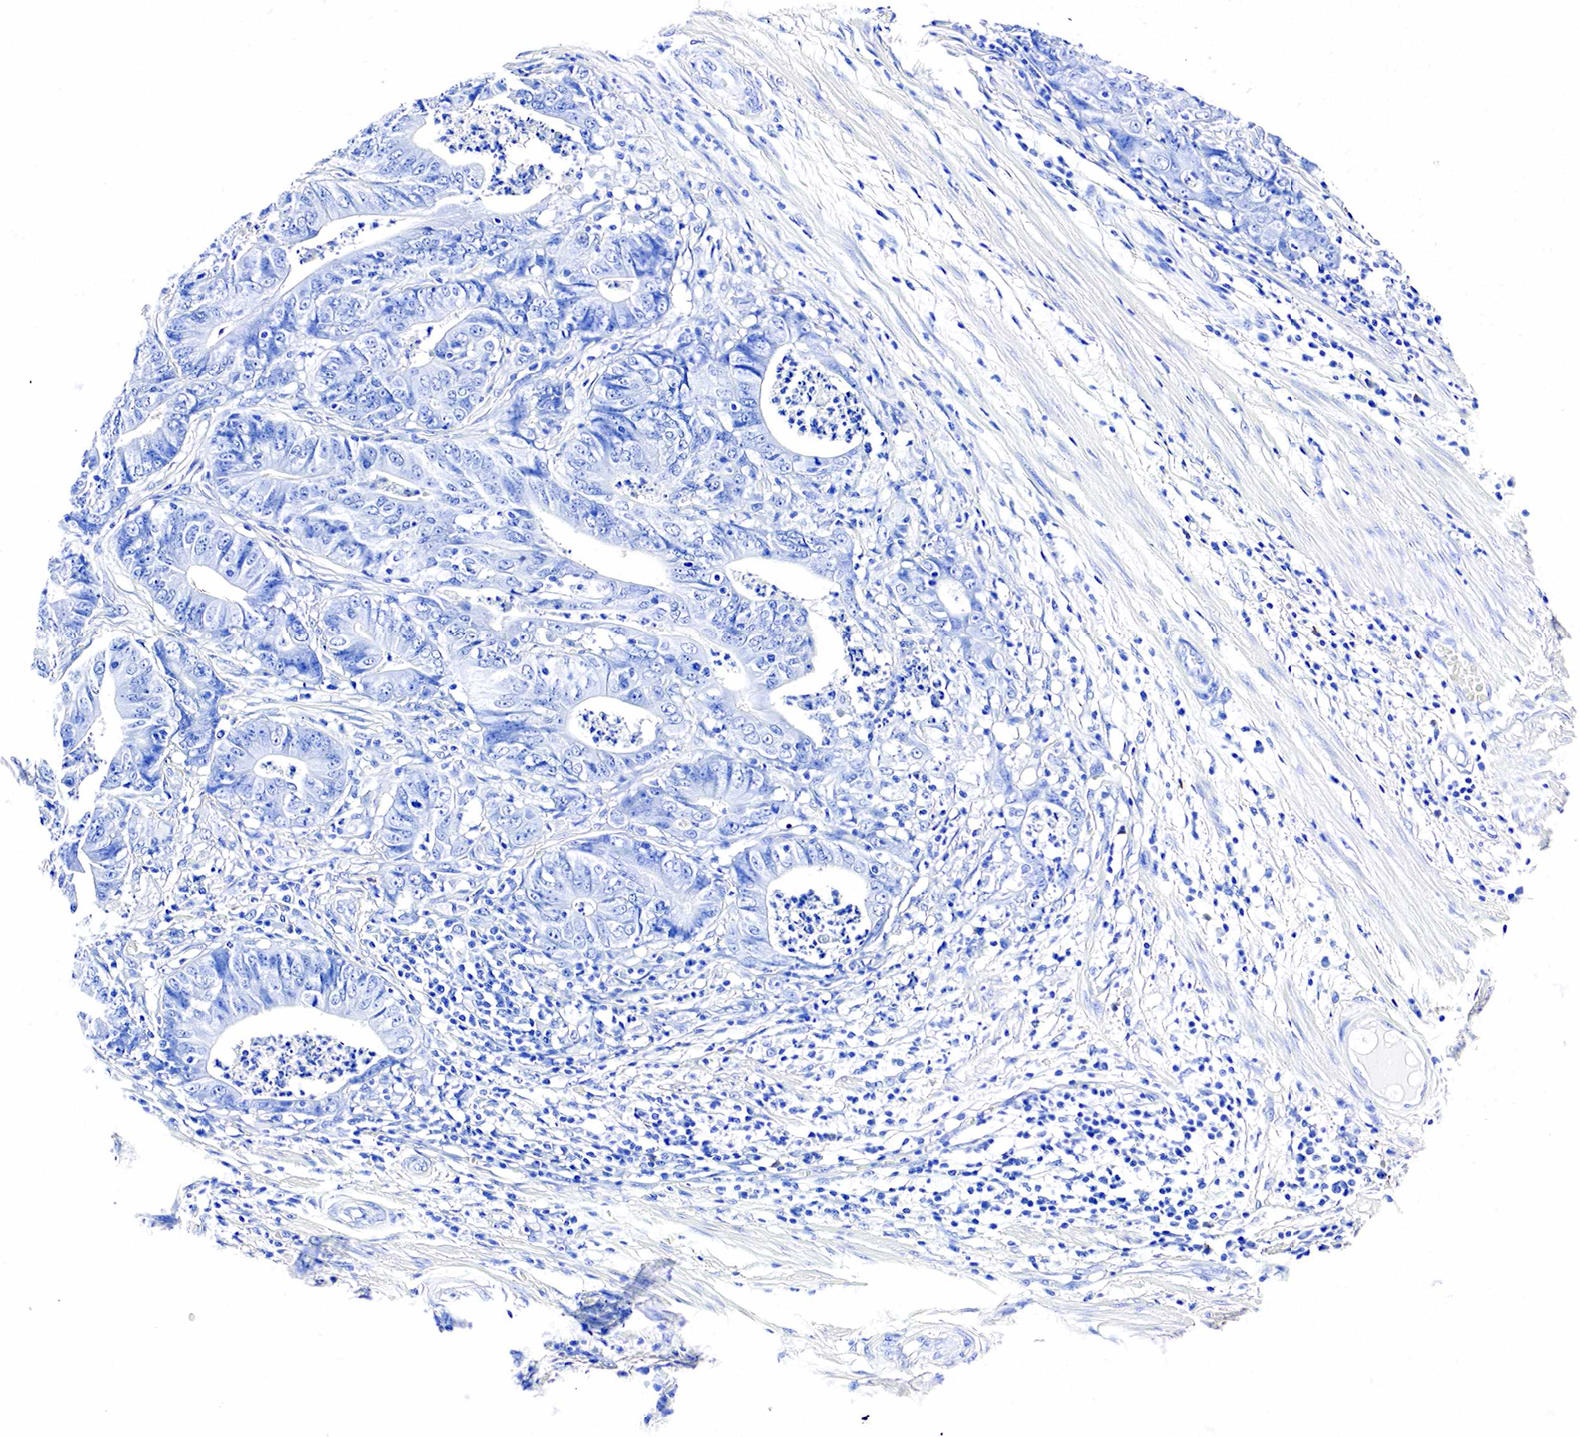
{"staining": {"intensity": "negative", "quantity": "none", "location": "none"}, "tissue": "stomach cancer", "cell_type": "Tumor cells", "image_type": "cancer", "snomed": [{"axis": "morphology", "description": "Adenocarcinoma, NOS"}, {"axis": "topography", "description": "Stomach, lower"}], "caption": "Tumor cells show no significant staining in stomach cancer (adenocarcinoma). Brightfield microscopy of immunohistochemistry (IHC) stained with DAB (3,3'-diaminobenzidine) (brown) and hematoxylin (blue), captured at high magnification.", "gene": "ACP3", "patient": {"sex": "female", "age": 86}}